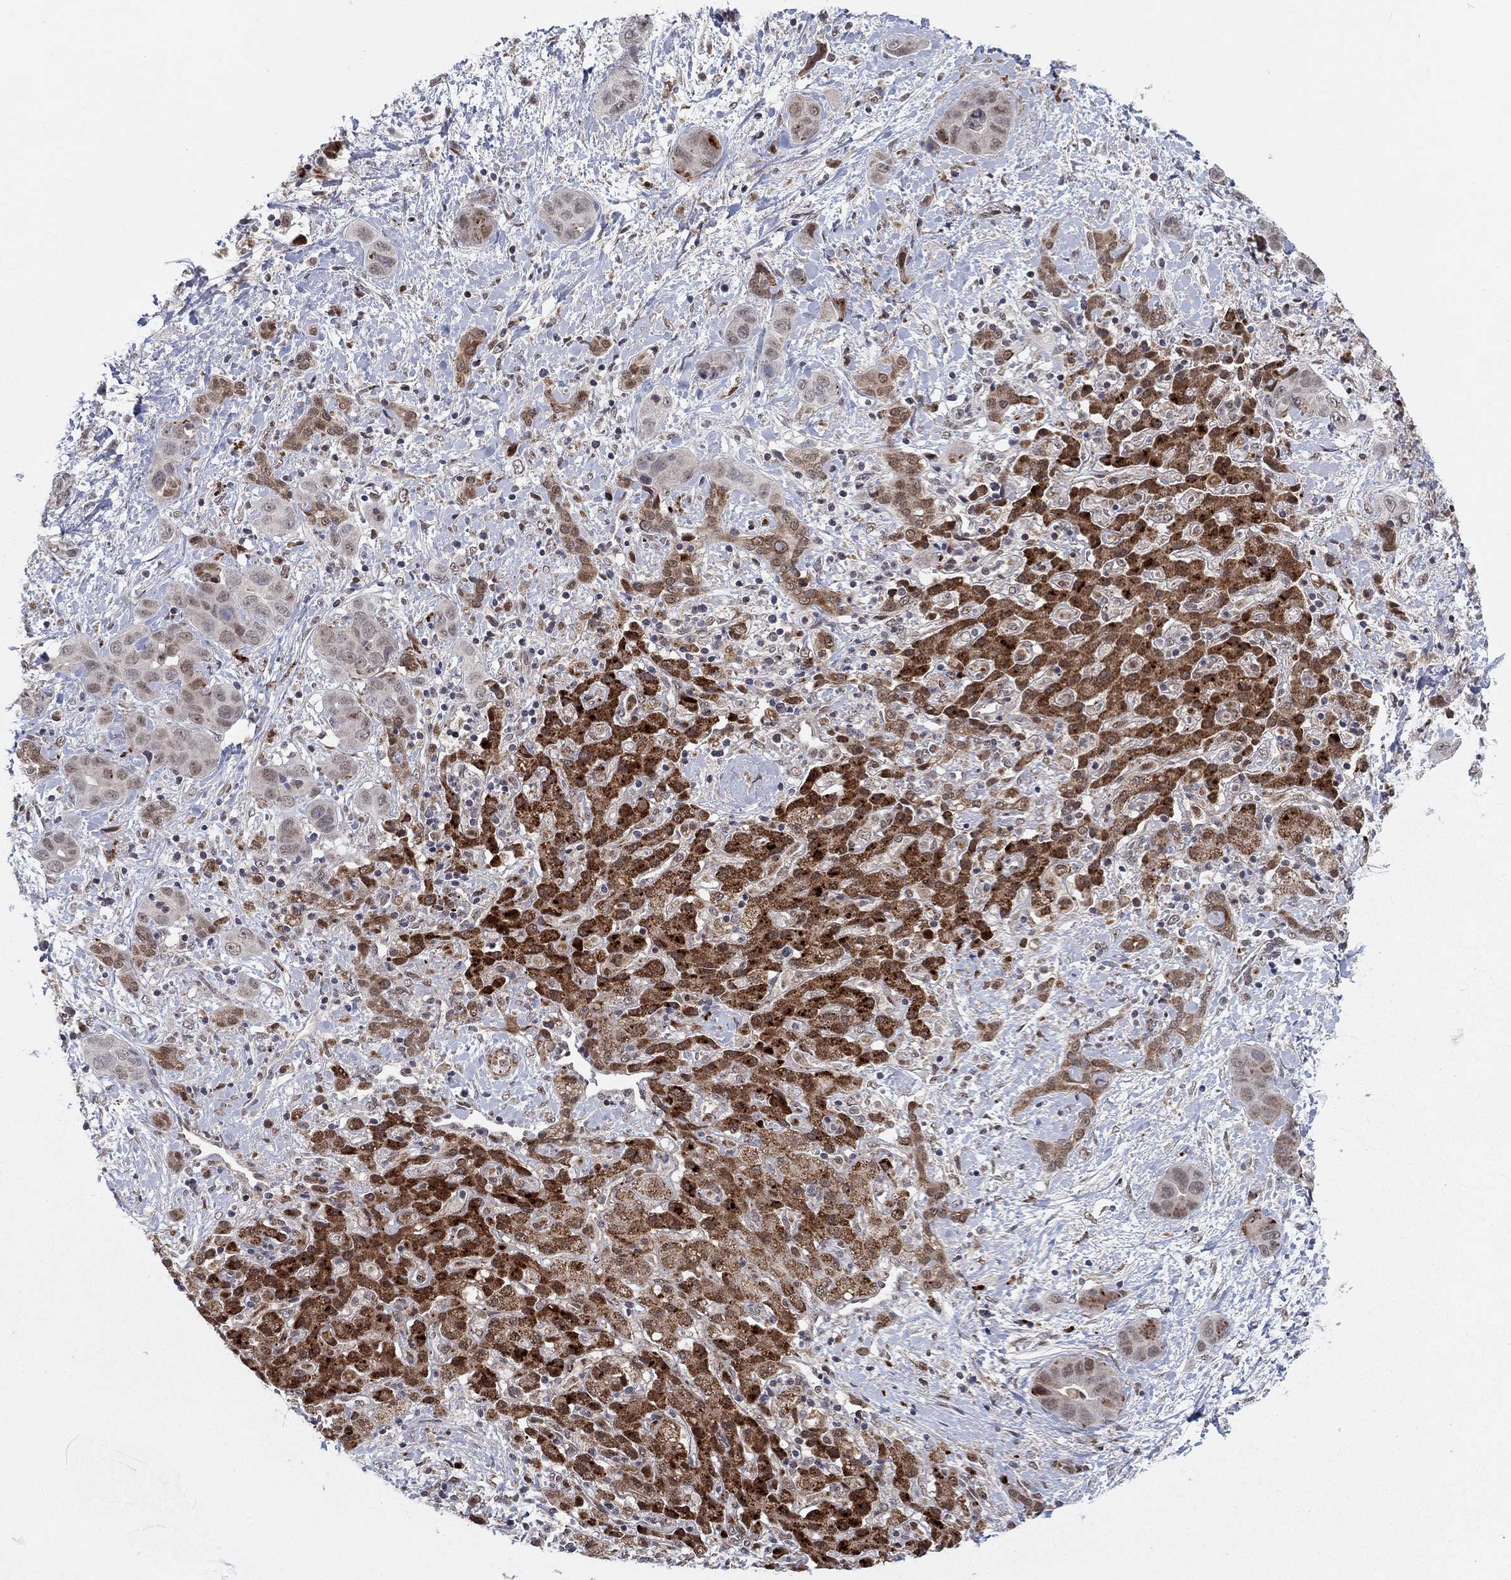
{"staining": {"intensity": "strong", "quantity": "<25%", "location": "cytoplasmic/membranous,nuclear"}, "tissue": "liver cancer", "cell_type": "Tumor cells", "image_type": "cancer", "snomed": [{"axis": "morphology", "description": "Cholangiocarcinoma"}, {"axis": "topography", "description": "Liver"}], "caption": "Cholangiocarcinoma (liver) stained with a protein marker reveals strong staining in tumor cells.", "gene": "ZNF395", "patient": {"sex": "female", "age": 52}}